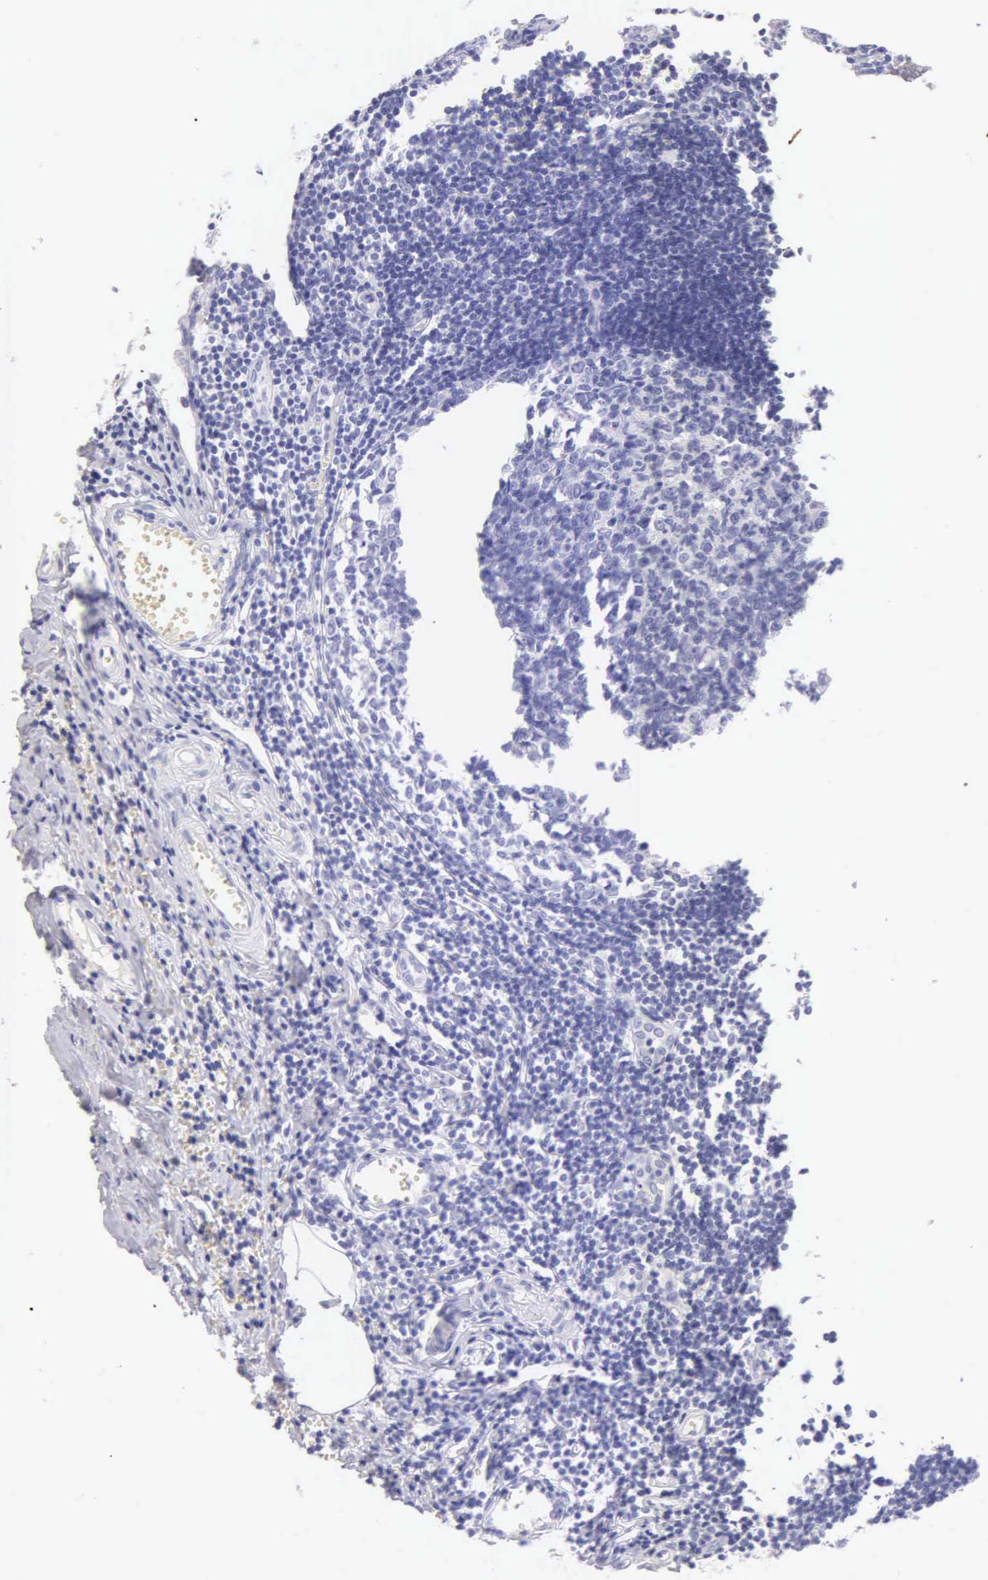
{"staining": {"intensity": "moderate", "quantity": "25%-75%", "location": "cytoplasmic/membranous"}, "tissue": "appendix", "cell_type": "Glandular cells", "image_type": "normal", "snomed": [{"axis": "morphology", "description": "Normal tissue, NOS"}, {"axis": "topography", "description": "Appendix"}], "caption": "Unremarkable appendix was stained to show a protein in brown. There is medium levels of moderate cytoplasmic/membranous staining in about 25%-75% of glandular cells.", "gene": "KRT17", "patient": {"sex": "female", "age": 19}}